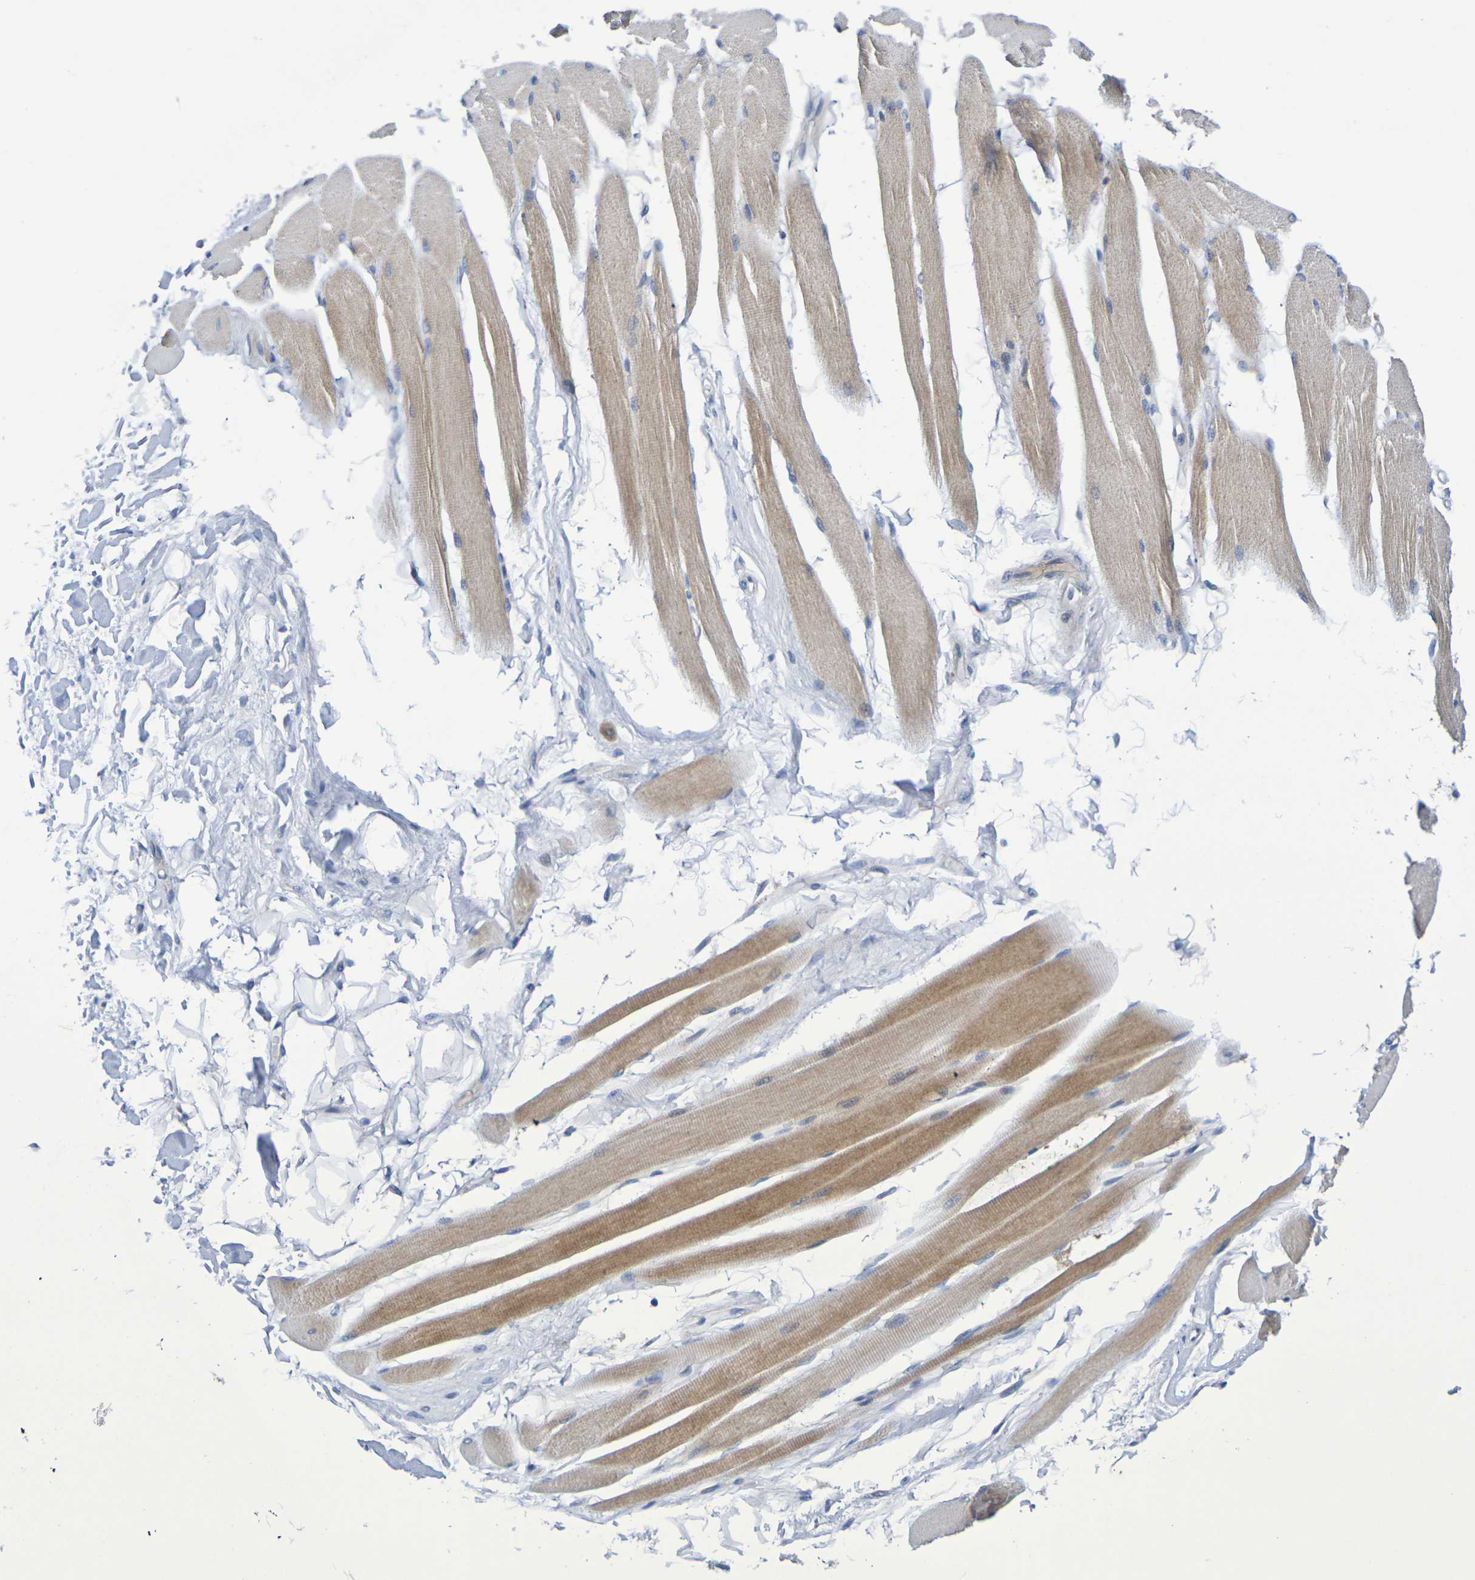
{"staining": {"intensity": "weak", "quantity": "25%-75%", "location": "cytoplasmic/membranous"}, "tissue": "skeletal muscle", "cell_type": "Myocytes", "image_type": "normal", "snomed": [{"axis": "morphology", "description": "Normal tissue, NOS"}, {"axis": "topography", "description": "Skeletal muscle"}, {"axis": "topography", "description": "Peripheral nerve tissue"}], "caption": "Immunohistochemistry (IHC) of unremarkable human skeletal muscle displays low levels of weak cytoplasmic/membranous staining in about 25%-75% of myocytes.", "gene": "SDC4", "patient": {"sex": "female", "age": 84}}